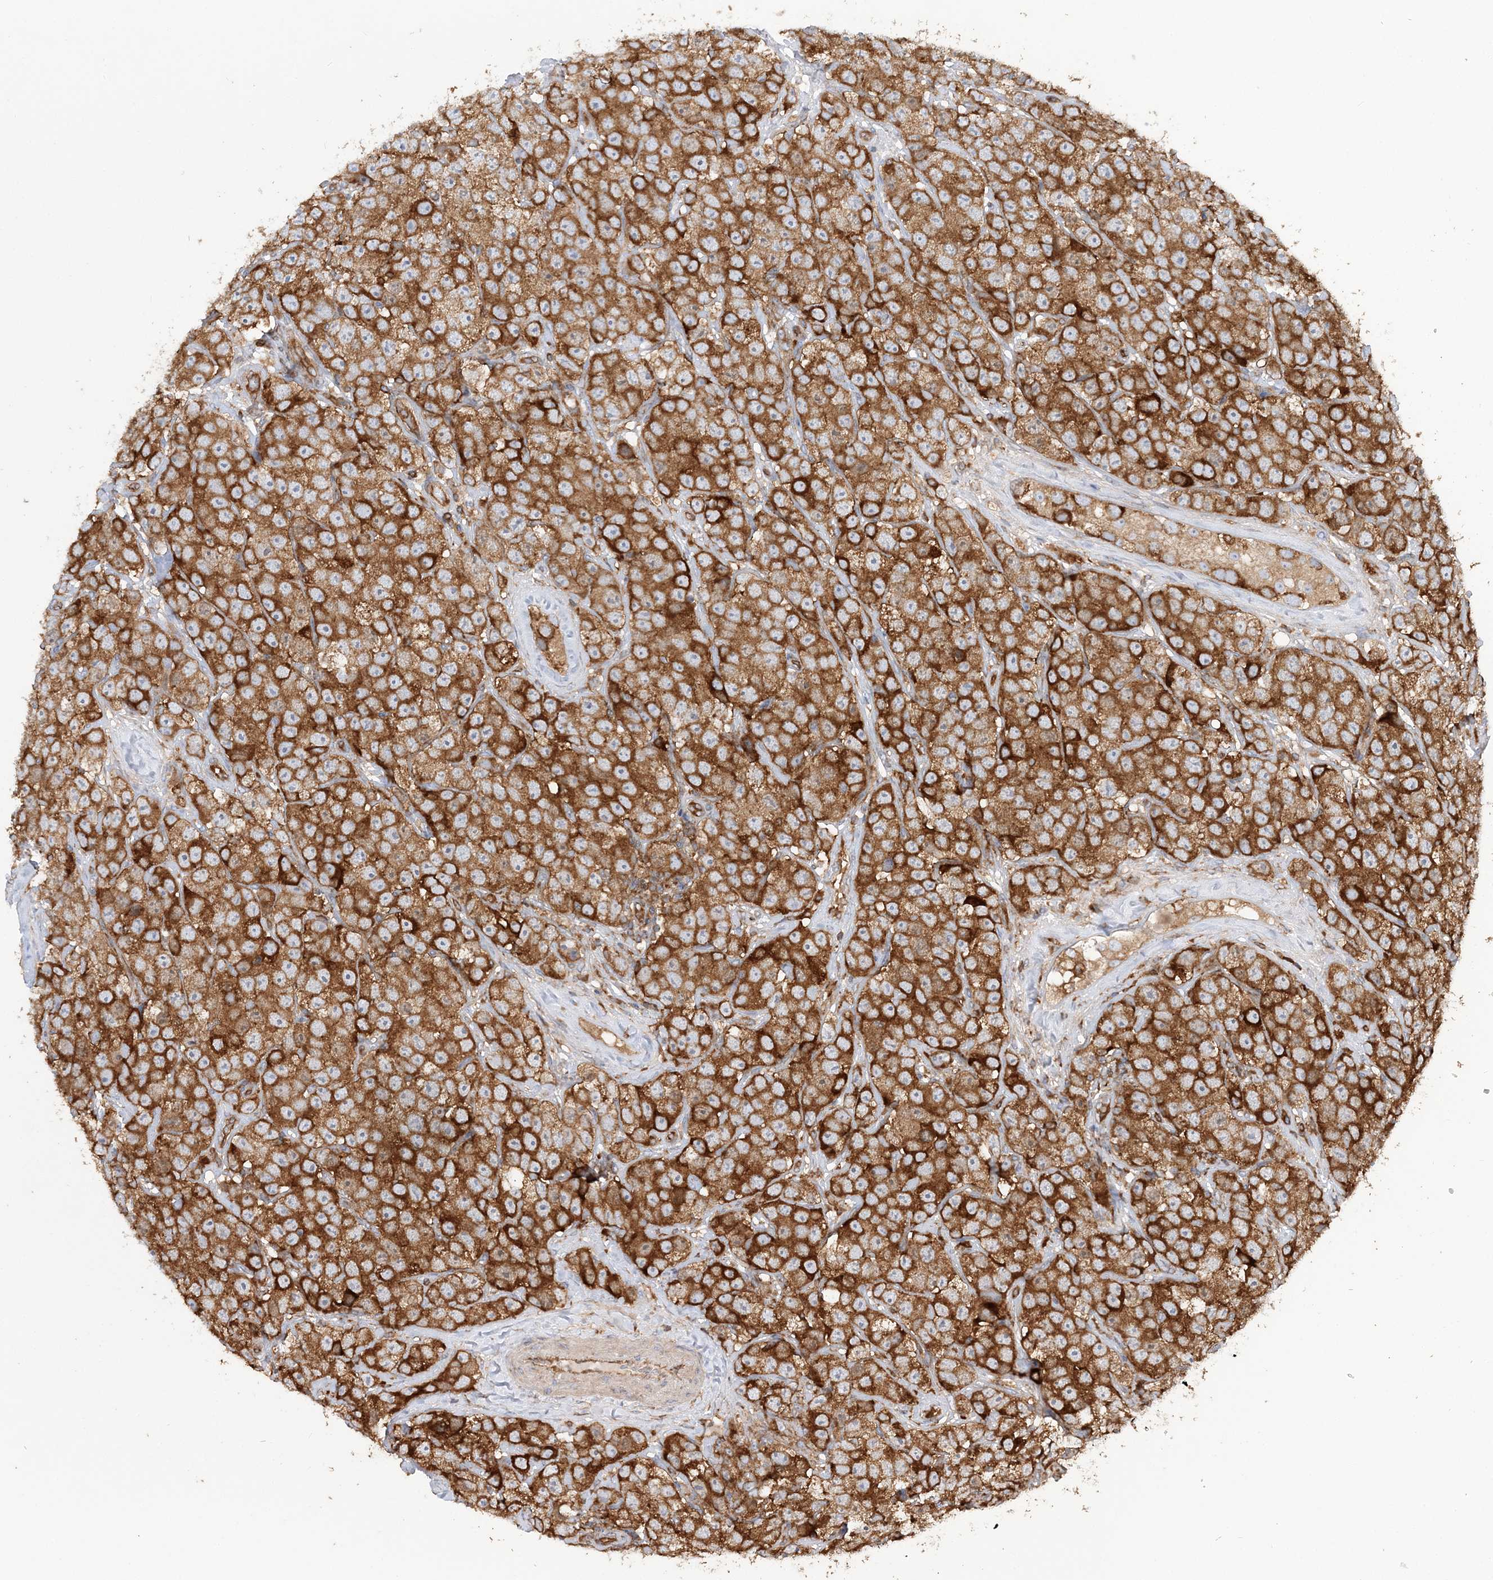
{"staining": {"intensity": "strong", "quantity": ">75%", "location": "cytoplasmic/membranous"}, "tissue": "testis cancer", "cell_type": "Tumor cells", "image_type": "cancer", "snomed": [{"axis": "morphology", "description": "Seminoma, NOS"}, {"axis": "topography", "description": "Testis"}], "caption": "The histopathology image exhibits a brown stain indicating the presence of a protein in the cytoplasmic/membranous of tumor cells in seminoma (testis). The protein is stained brown, and the nuclei are stained in blue (DAB (3,3'-diaminobenzidine) IHC with brightfield microscopy, high magnification).", "gene": "TBC1D5", "patient": {"sex": "male", "age": 28}}